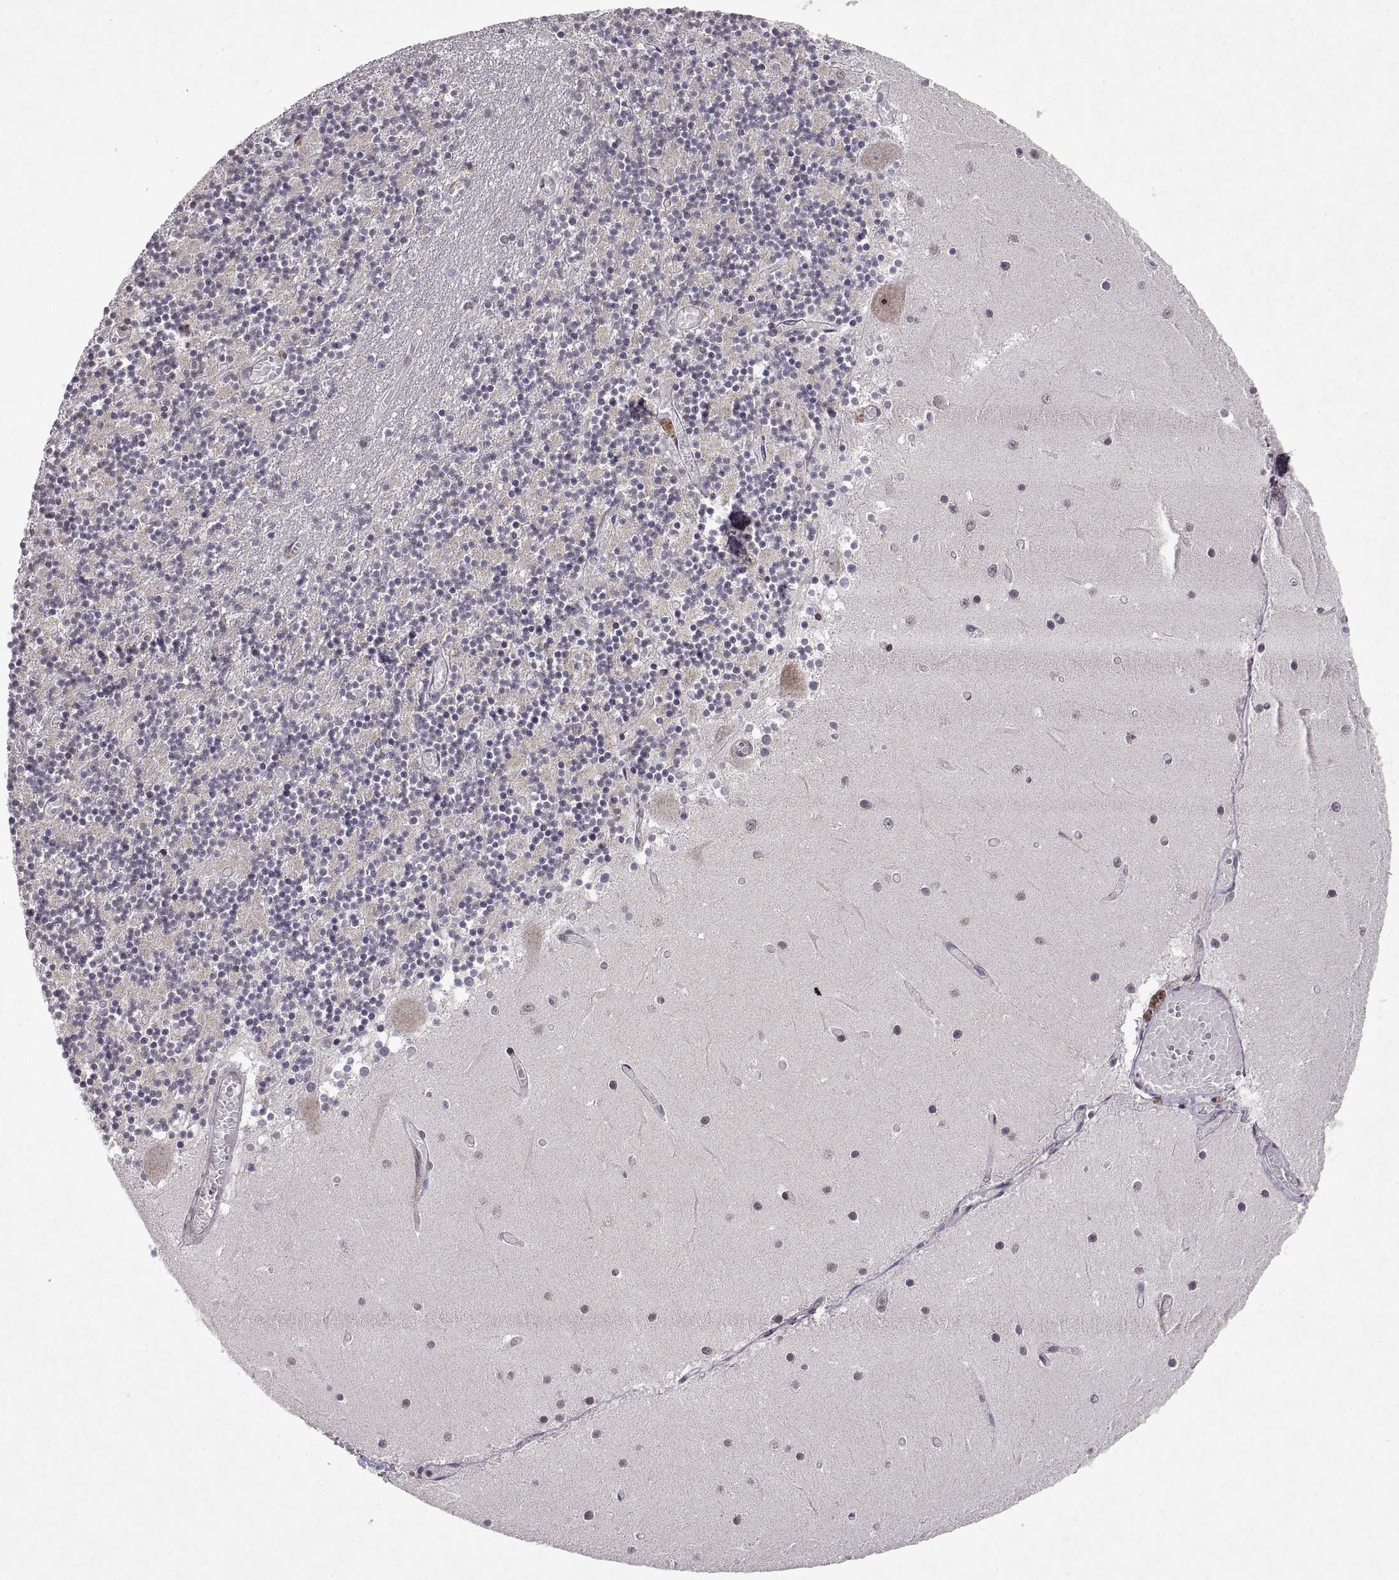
{"staining": {"intensity": "negative", "quantity": "none", "location": "none"}, "tissue": "cerebellum", "cell_type": "Cells in granular layer", "image_type": "normal", "snomed": [{"axis": "morphology", "description": "Normal tissue, NOS"}, {"axis": "topography", "description": "Cerebellum"}], "caption": "Immunohistochemistry (IHC) of unremarkable cerebellum exhibits no positivity in cells in granular layer.", "gene": "MANBAL", "patient": {"sex": "female", "age": 28}}